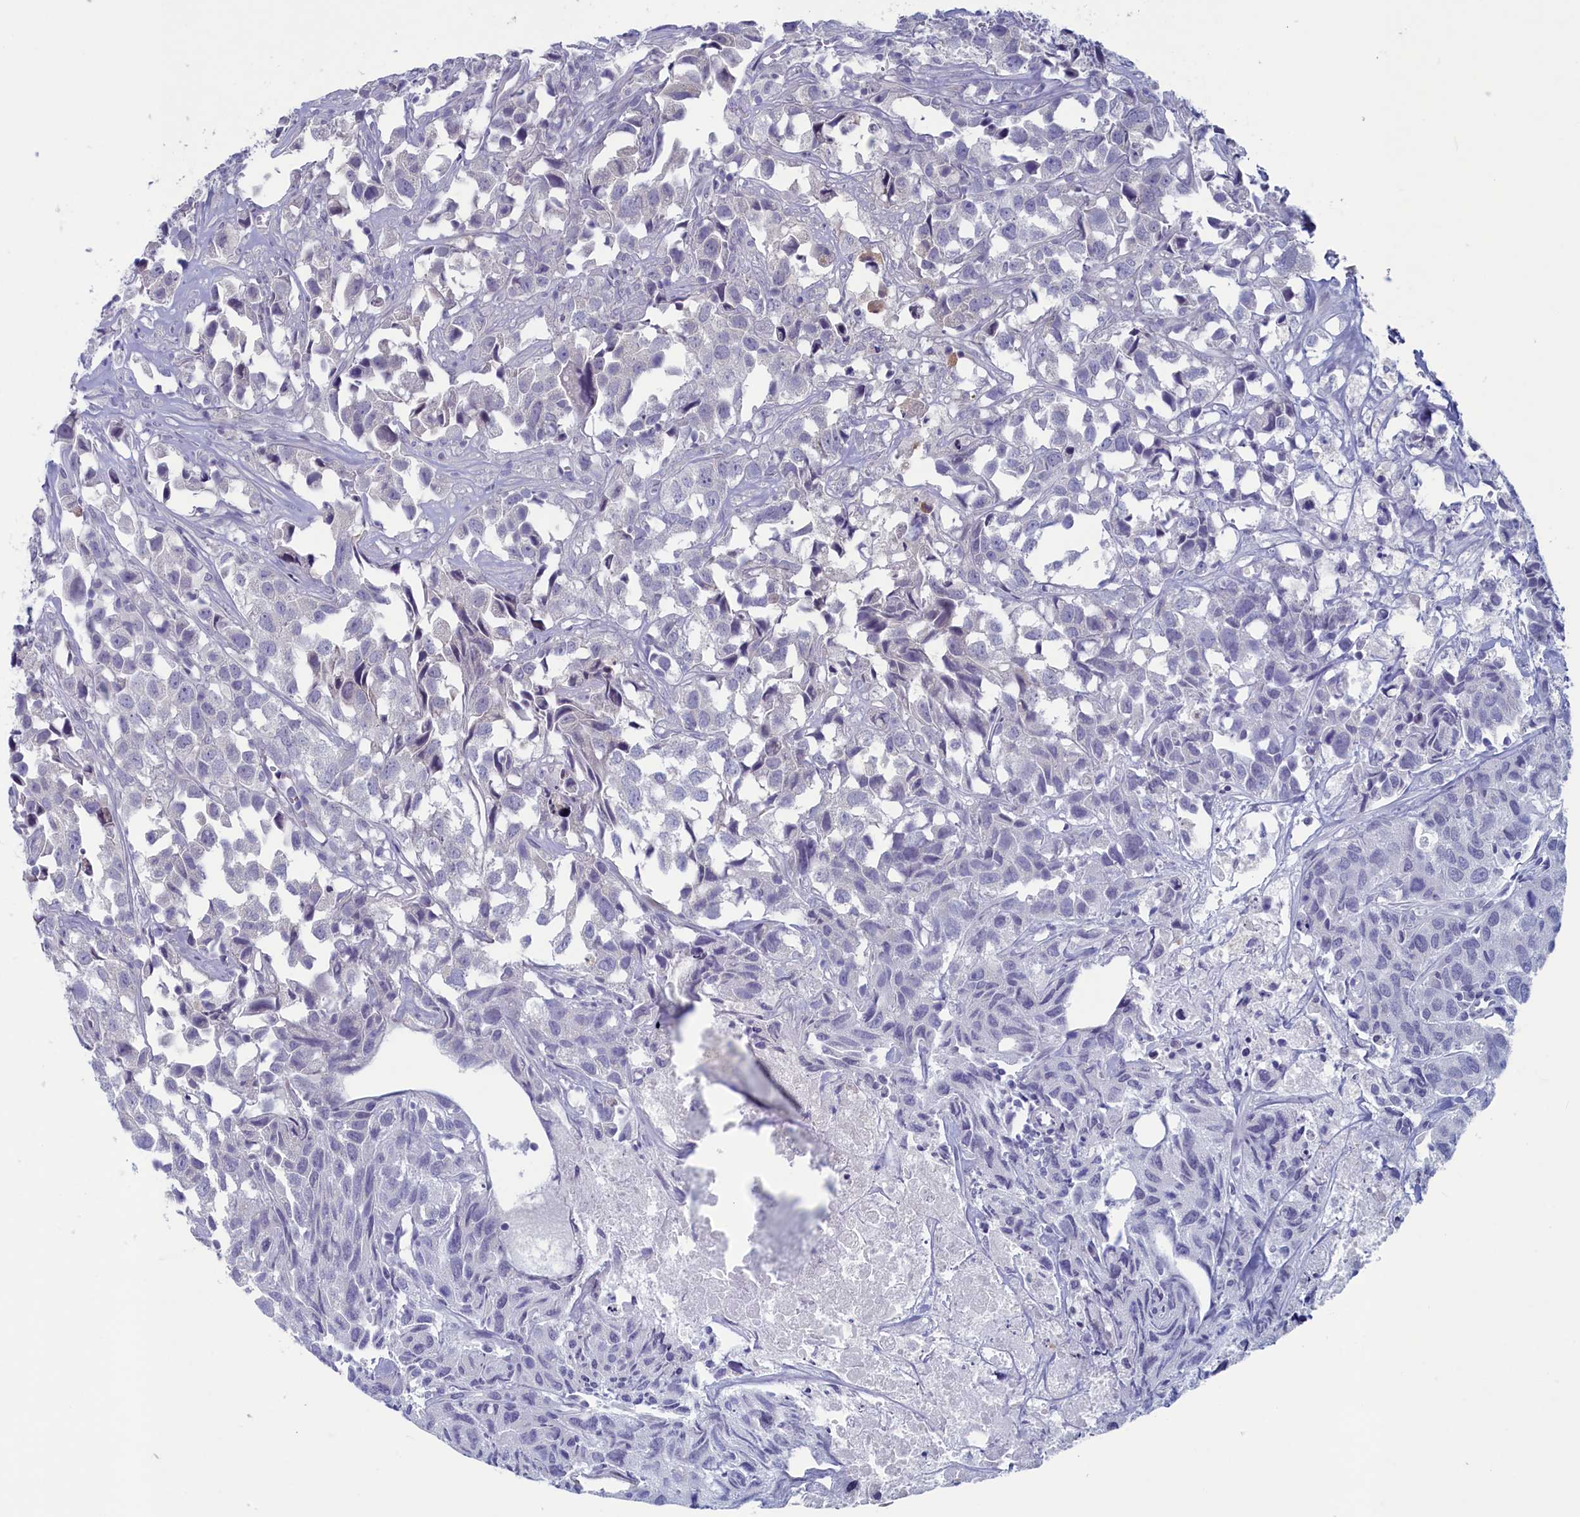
{"staining": {"intensity": "negative", "quantity": "none", "location": "none"}, "tissue": "urothelial cancer", "cell_type": "Tumor cells", "image_type": "cancer", "snomed": [{"axis": "morphology", "description": "Urothelial carcinoma, High grade"}, {"axis": "topography", "description": "Urinary bladder"}], "caption": "Tumor cells show no significant positivity in high-grade urothelial carcinoma. (Immunohistochemistry, brightfield microscopy, high magnification).", "gene": "WDR76", "patient": {"sex": "female", "age": 75}}